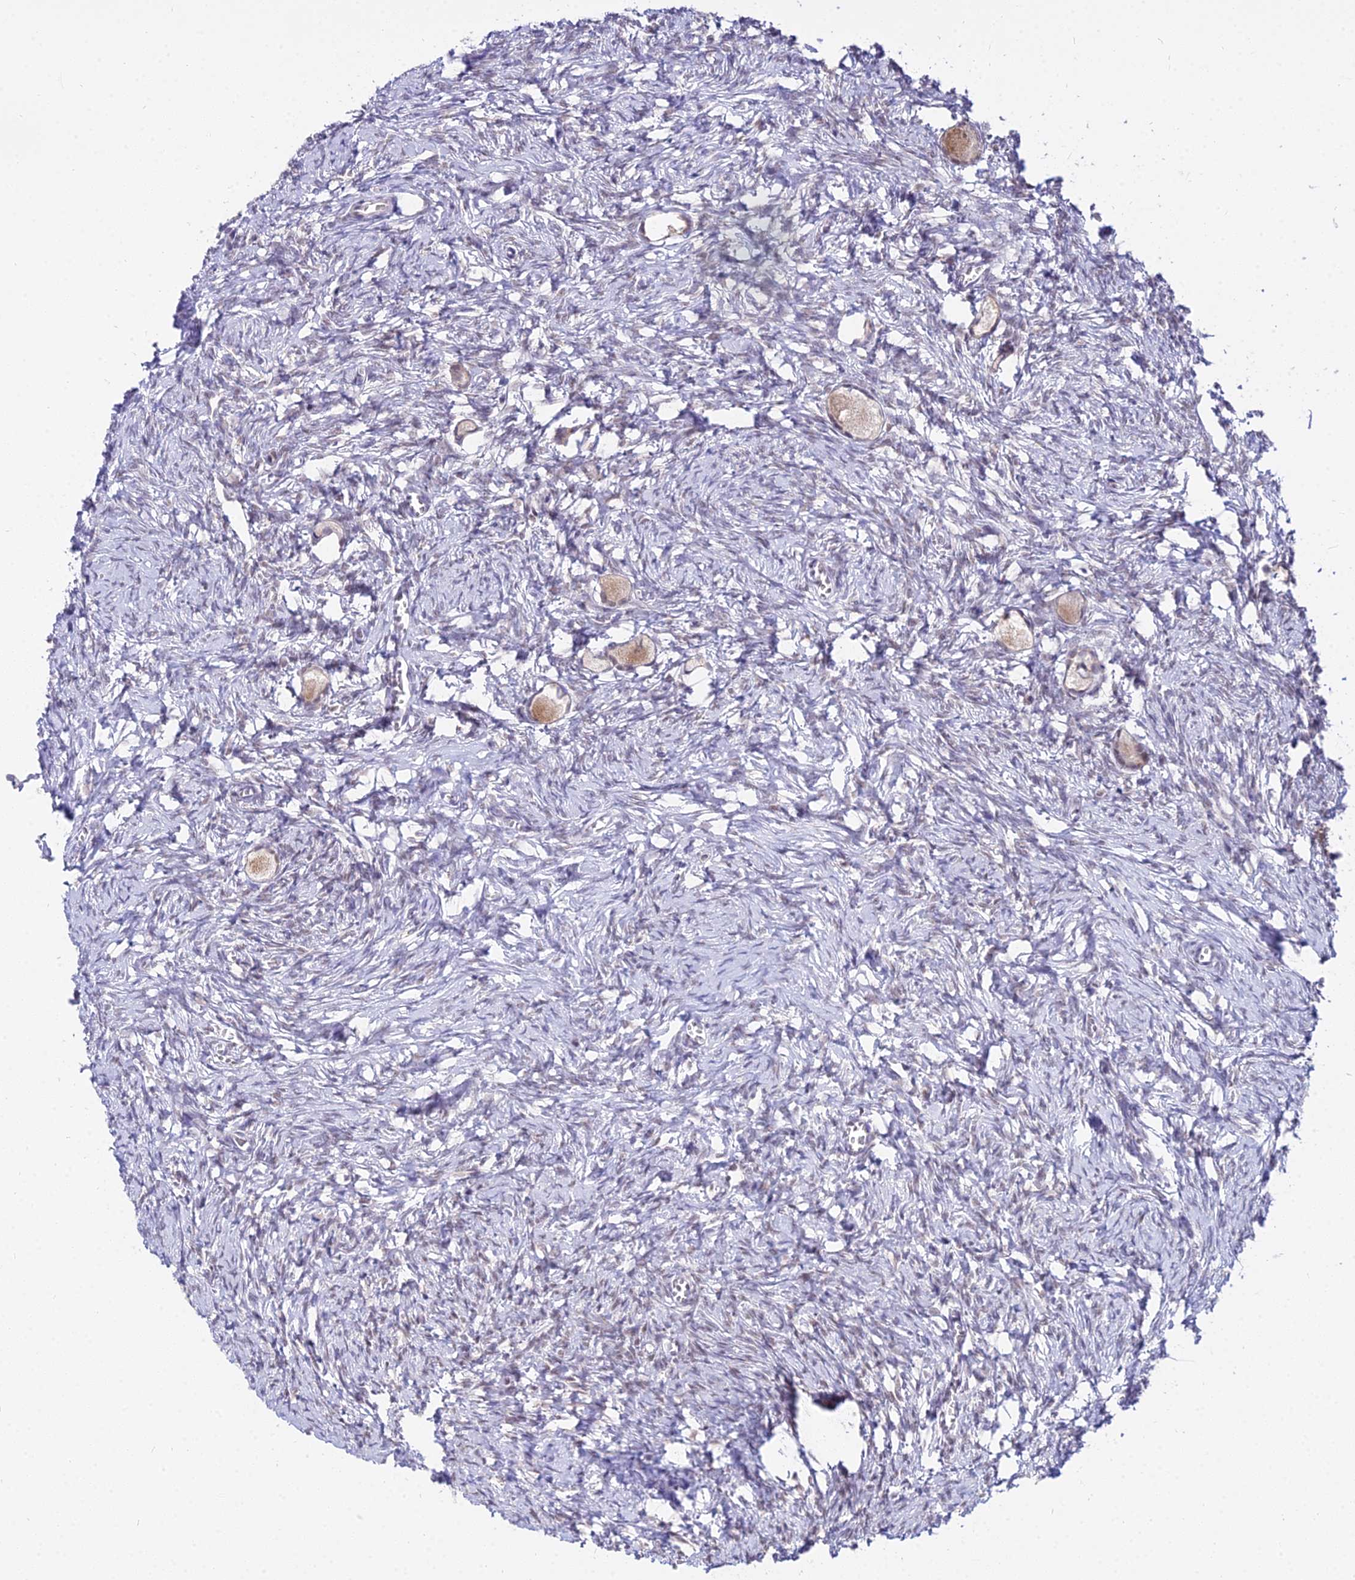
{"staining": {"intensity": "moderate", "quantity": ">75%", "location": "cytoplasmic/membranous"}, "tissue": "ovary", "cell_type": "Follicle cells", "image_type": "normal", "snomed": [{"axis": "morphology", "description": "Normal tissue, NOS"}, {"axis": "topography", "description": "Ovary"}], "caption": "Protein staining of unremarkable ovary shows moderate cytoplasmic/membranous positivity in about >75% of follicle cells.", "gene": "C6orf163", "patient": {"sex": "female", "age": 27}}